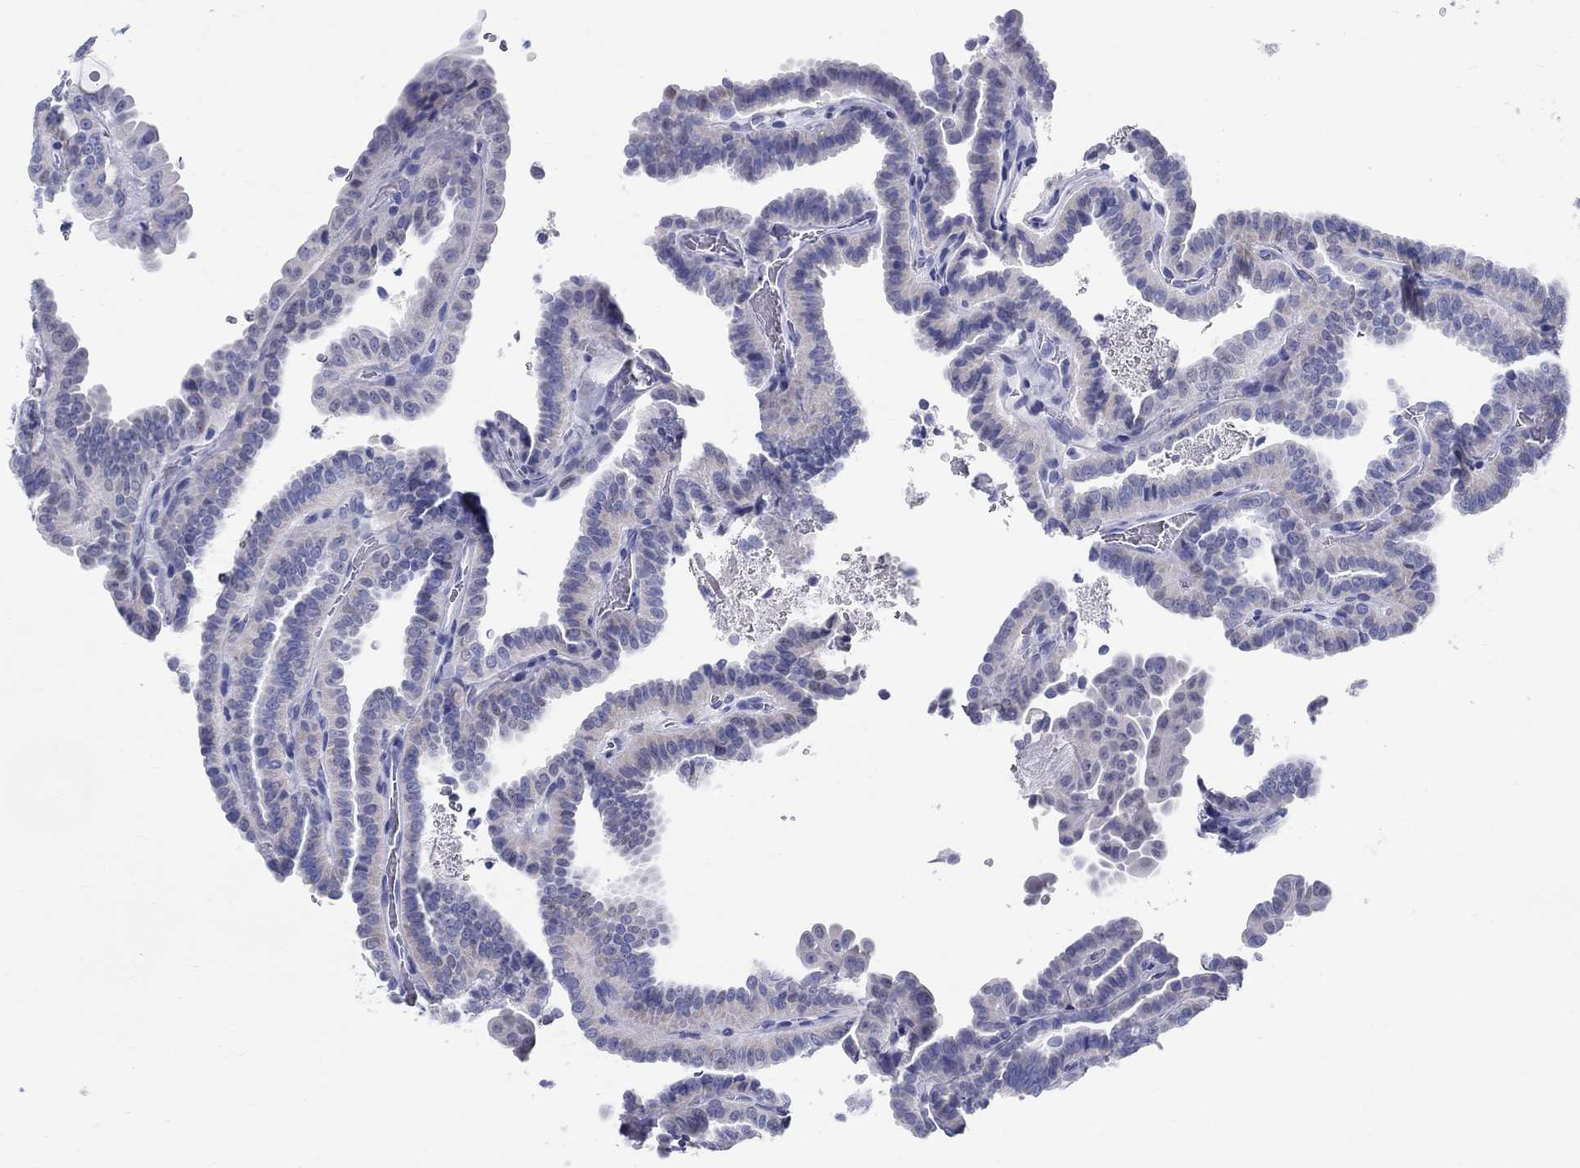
{"staining": {"intensity": "negative", "quantity": "none", "location": "none"}, "tissue": "thyroid cancer", "cell_type": "Tumor cells", "image_type": "cancer", "snomed": [{"axis": "morphology", "description": "Papillary adenocarcinoma, NOS"}, {"axis": "topography", "description": "Thyroid gland"}], "caption": "The IHC histopathology image has no significant expression in tumor cells of thyroid papillary adenocarcinoma tissue.", "gene": "LAMP5", "patient": {"sex": "female", "age": 39}}